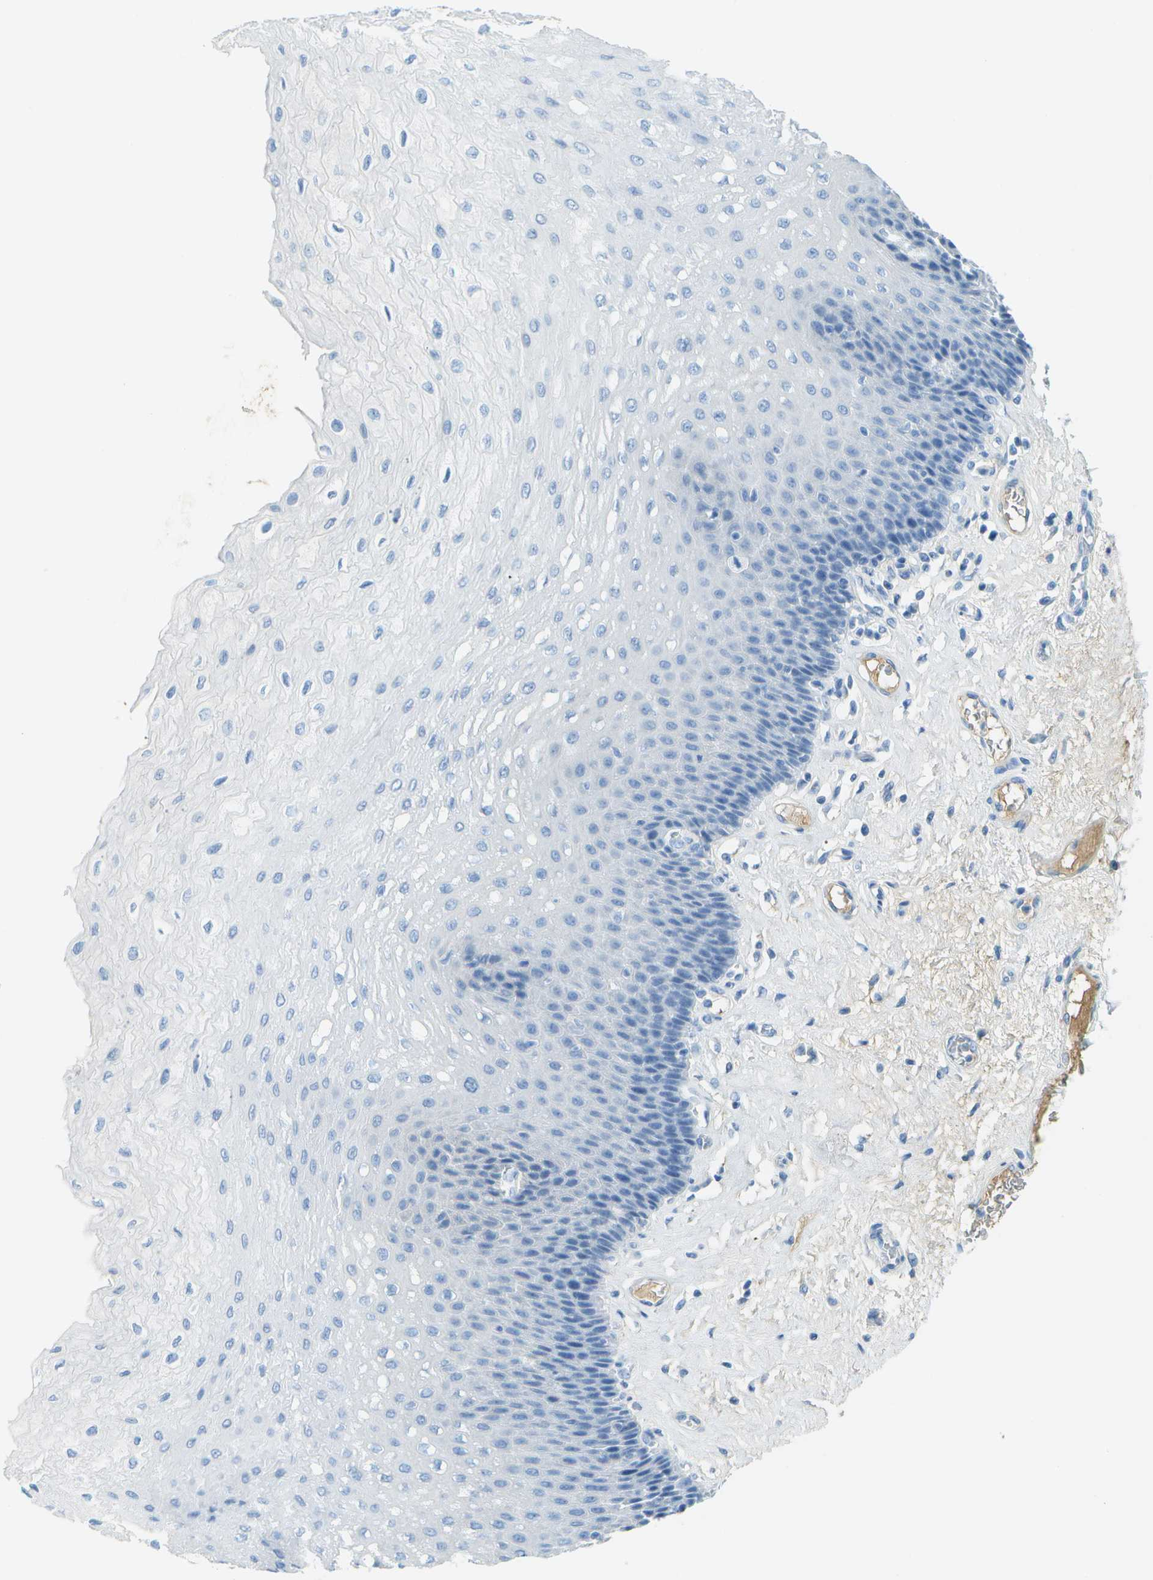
{"staining": {"intensity": "negative", "quantity": "none", "location": "none"}, "tissue": "esophagus", "cell_type": "Squamous epithelial cells", "image_type": "normal", "snomed": [{"axis": "morphology", "description": "Normal tissue, NOS"}, {"axis": "topography", "description": "Esophagus"}], "caption": "DAB immunohistochemical staining of benign esophagus exhibits no significant positivity in squamous epithelial cells.", "gene": "C1S", "patient": {"sex": "female", "age": 72}}